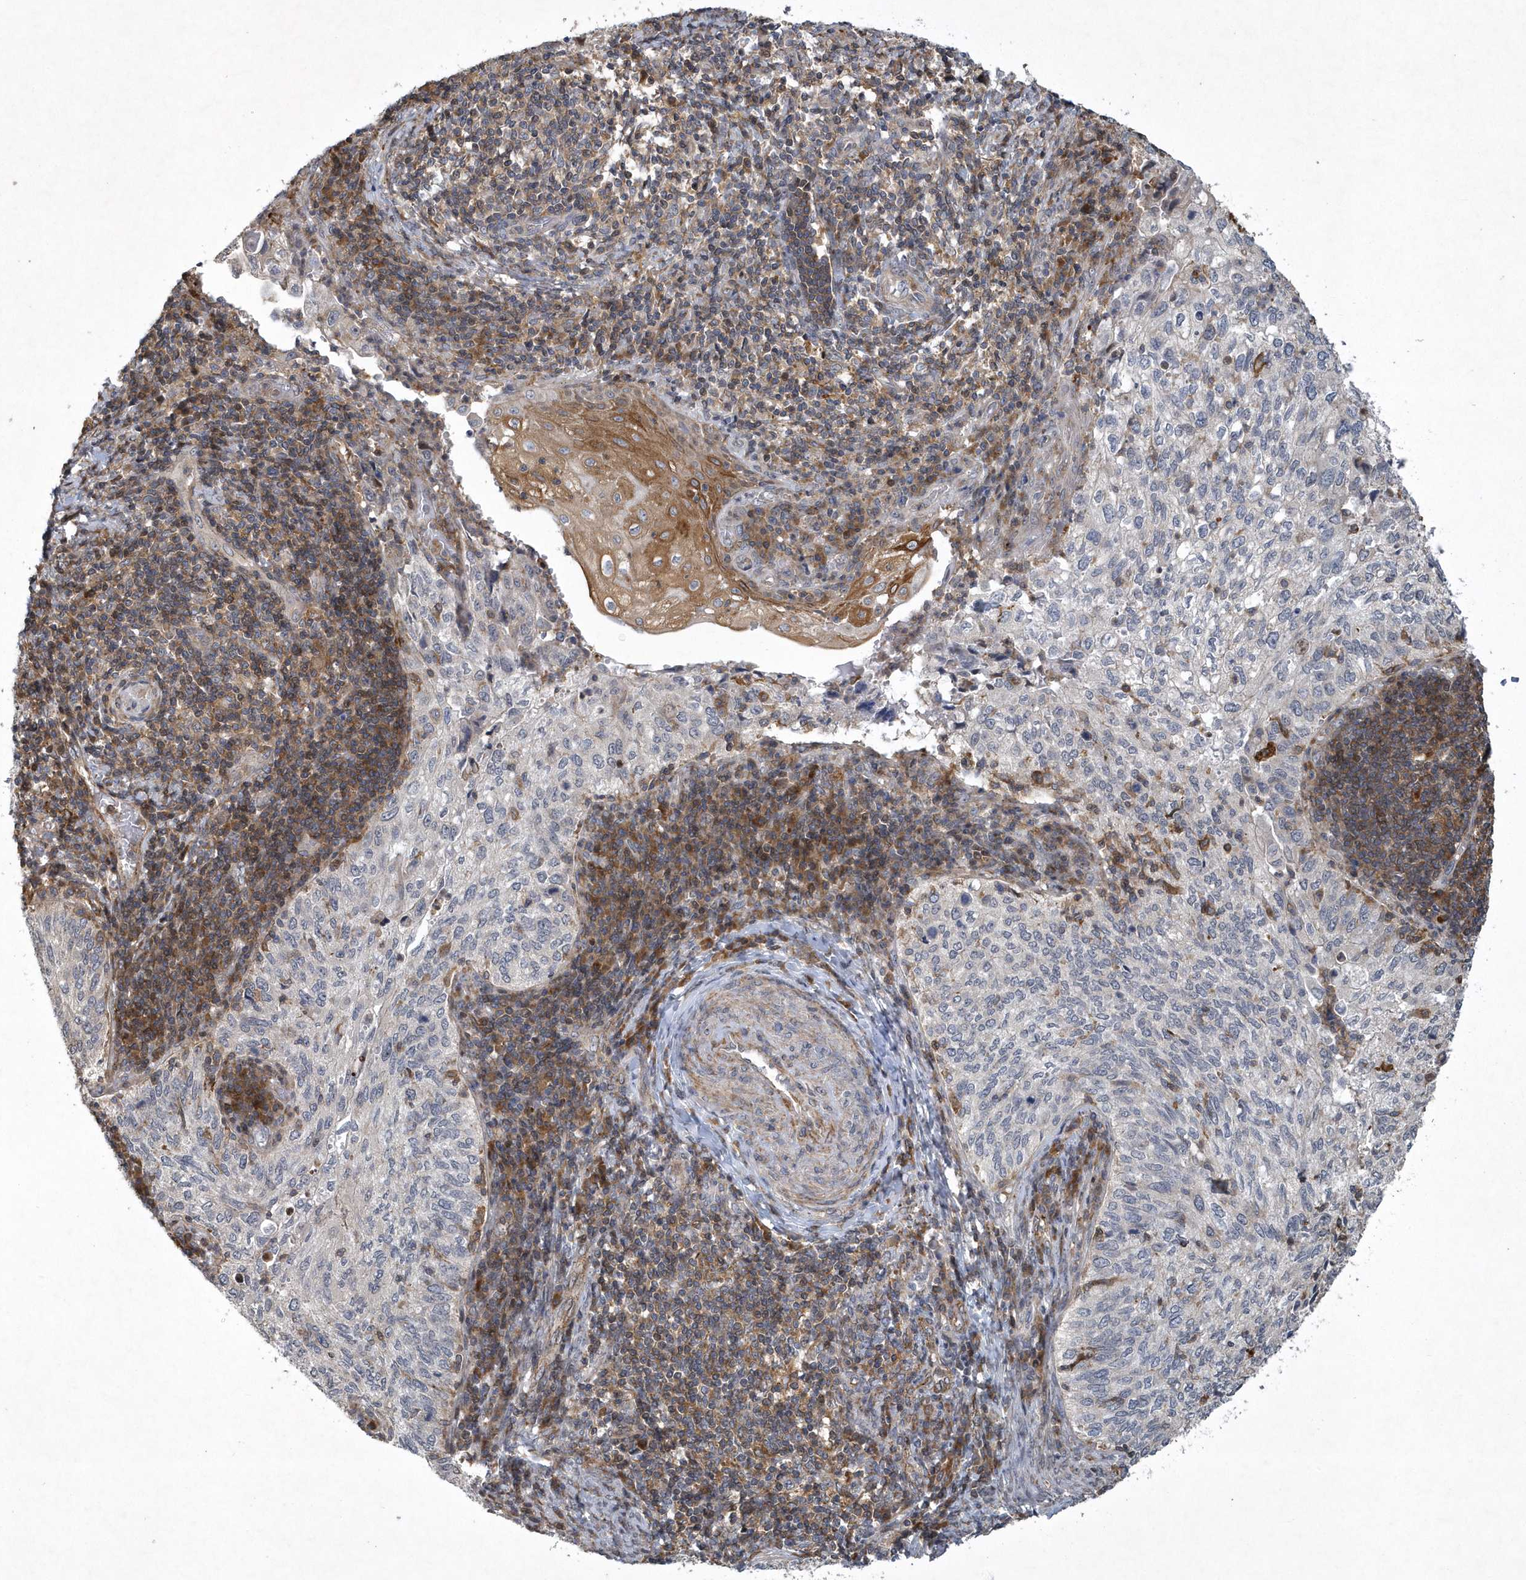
{"staining": {"intensity": "moderate", "quantity": "<25%", "location": "cytoplasmic/membranous"}, "tissue": "cervical cancer", "cell_type": "Tumor cells", "image_type": "cancer", "snomed": [{"axis": "morphology", "description": "Squamous cell carcinoma, NOS"}, {"axis": "topography", "description": "Cervix"}], "caption": "Moderate cytoplasmic/membranous staining for a protein is appreciated in approximately <25% of tumor cells of cervical cancer using IHC.", "gene": "N4BP2", "patient": {"sex": "female", "age": 30}}